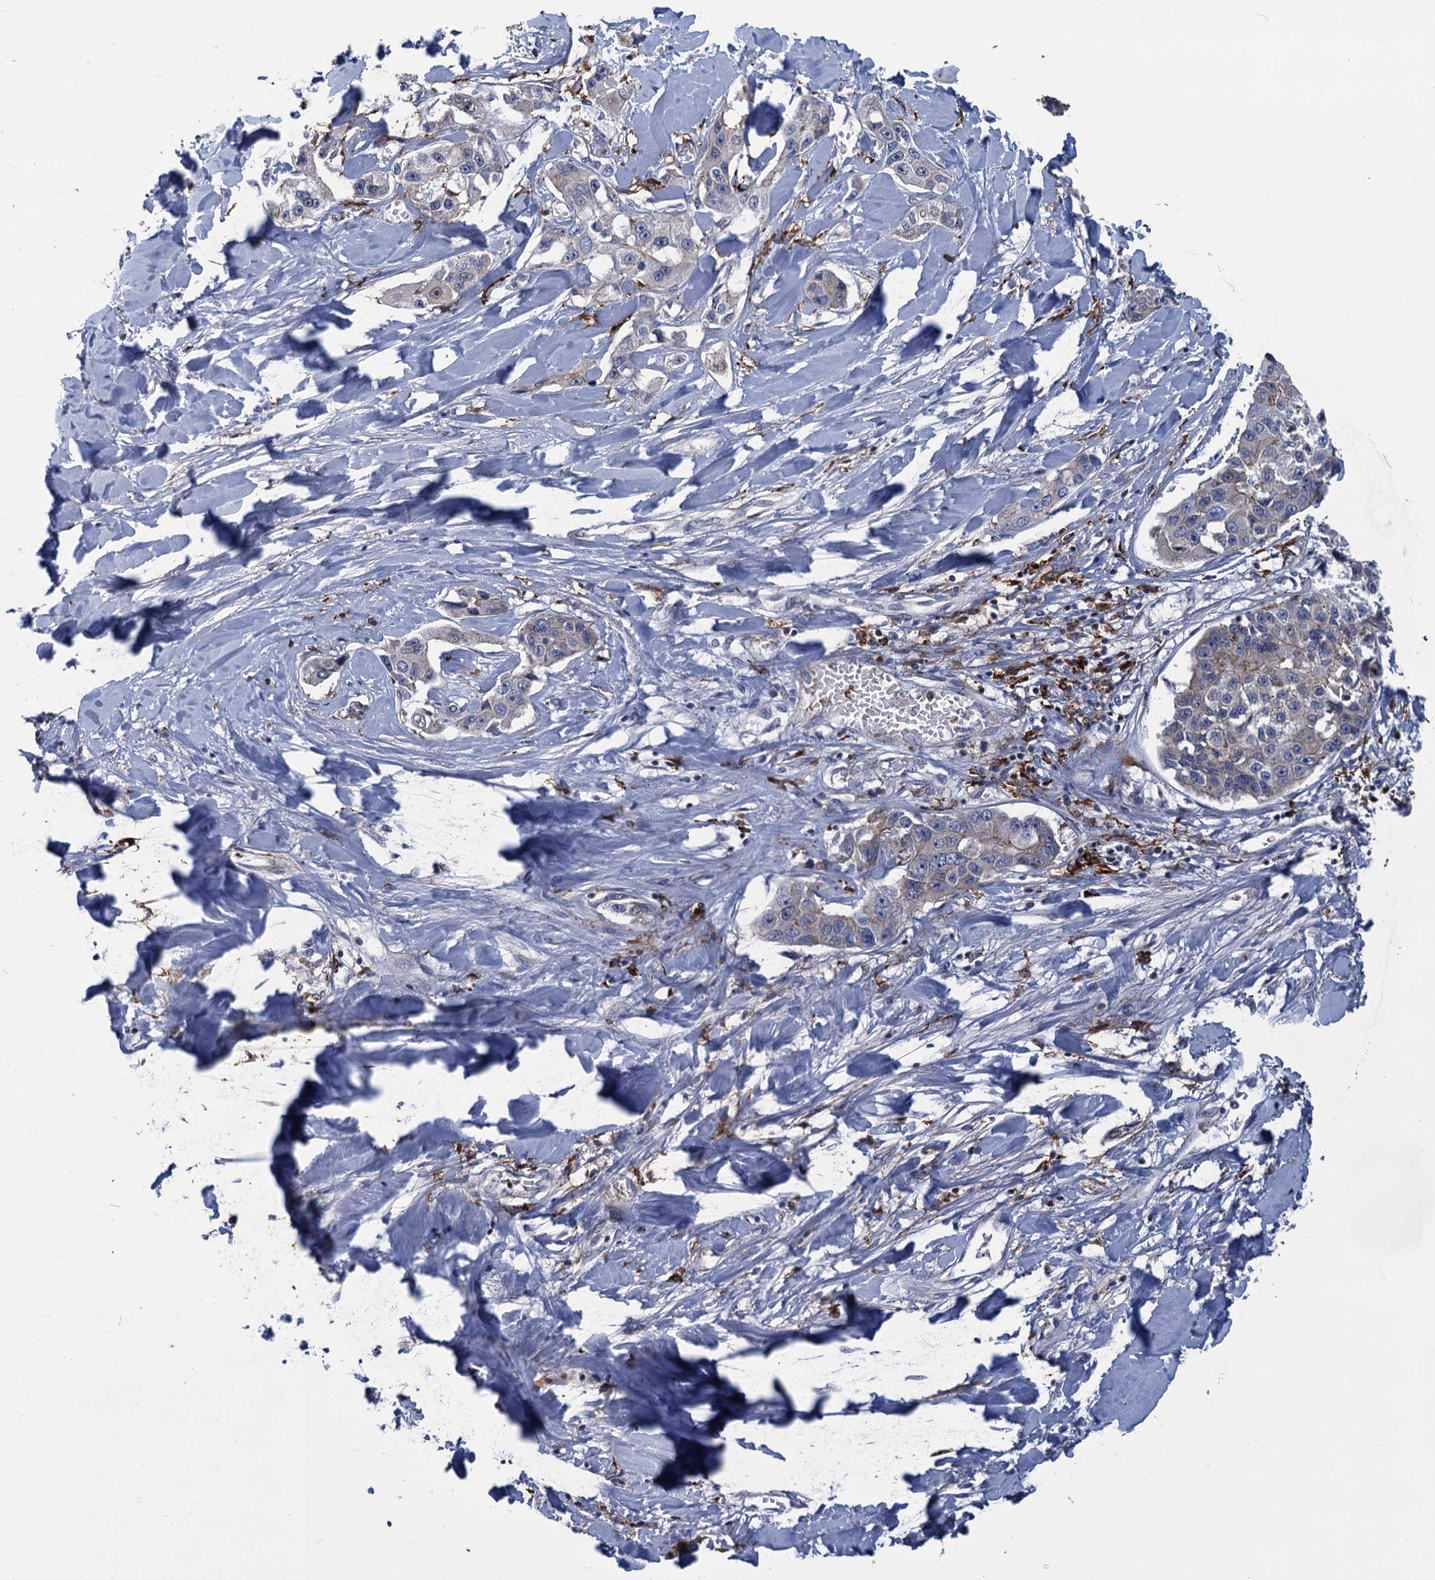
{"staining": {"intensity": "negative", "quantity": "none", "location": "none"}, "tissue": "liver cancer", "cell_type": "Tumor cells", "image_type": "cancer", "snomed": [{"axis": "morphology", "description": "Cholangiocarcinoma"}, {"axis": "topography", "description": "Liver"}], "caption": "Immunohistochemistry (IHC) of human cholangiocarcinoma (liver) reveals no expression in tumor cells.", "gene": "DNHD1", "patient": {"sex": "male", "age": 59}}